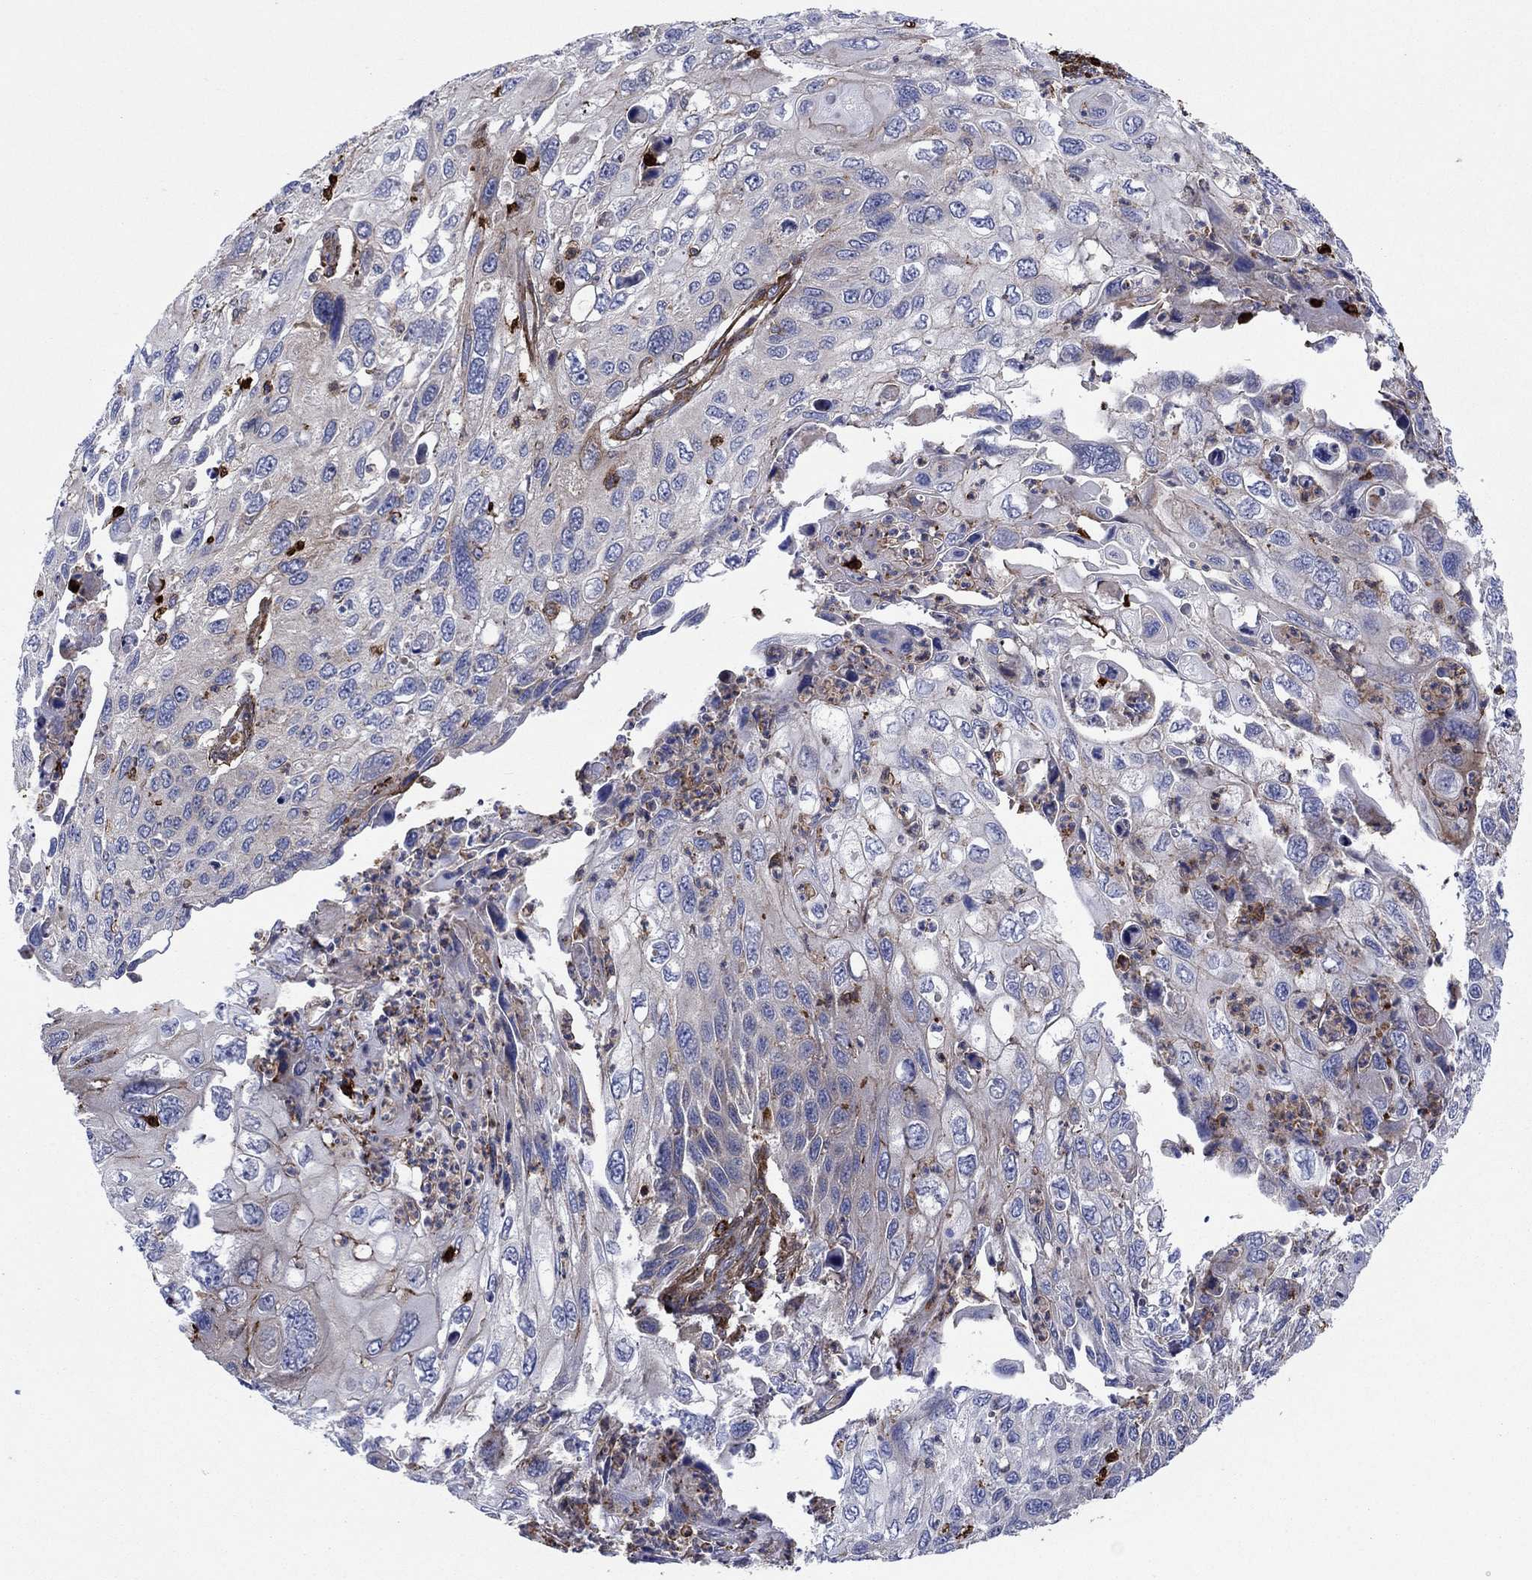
{"staining": {"intensity": "weak", "quantity": "25%-75%", "location": "cytoplasmic/membranous"}, "tissue": "cervical cancer", "cell_type": "Tumor cells", "image_type": "cancer", "snomed": [{"axis": "morphology", "description": "Squamous cell carcinoma, NOS"}, {"axis": "topography", "description": "Cervix"}], "caption": "Immunohistochemical staining of cervical cancer reveals weak cytoplasmic/membranous protein expression in approximately 25%-75% of tumor cells. The staining was performed using DAB (3,3'-diaminobenzidine), with brown indicating positive protein expression. Nuclei are stained blue with hematoxylin.", "gene": "PAG1", "patient": {"sex": "female", "age": 70}}